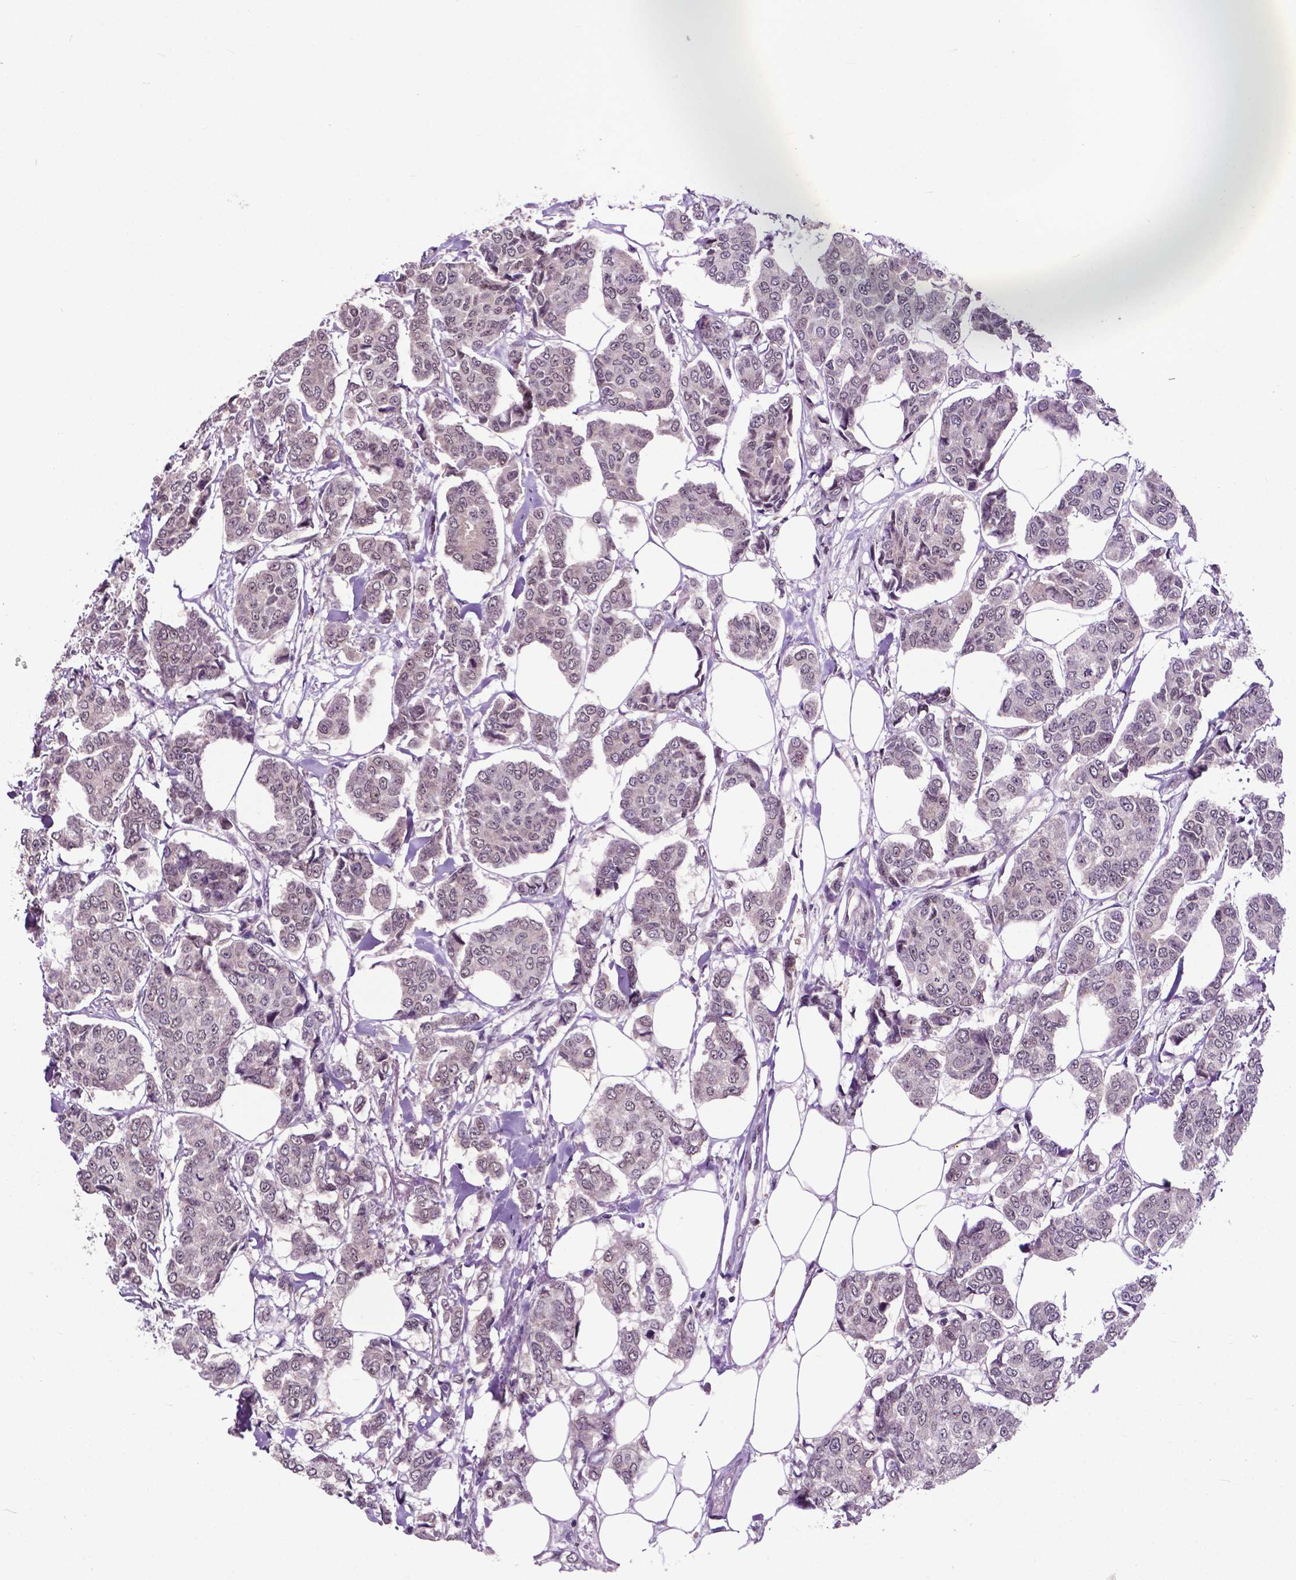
{"staining": {"intensity": "moderate", "quantity": "25%-75%", "location": "nuclear"}, "tissue": "breast cancer", "cell_type": "Tumor cells", "image_type": "cancer", "snomed": [{"axis": "morphology", "description": "Duct carcinoma"}, {"axis": "topography", "description": "Breast"}], "caption": "IHC photomicrograph of breast cancer (infiltrating ductal carcinoma) stained for a protein (brown), which shows medium levels of moderate nuclear staining in about 25%-75% of tumor cells.", "gene": "FAF1", "patient": {"sex": "female", "age": 94}}